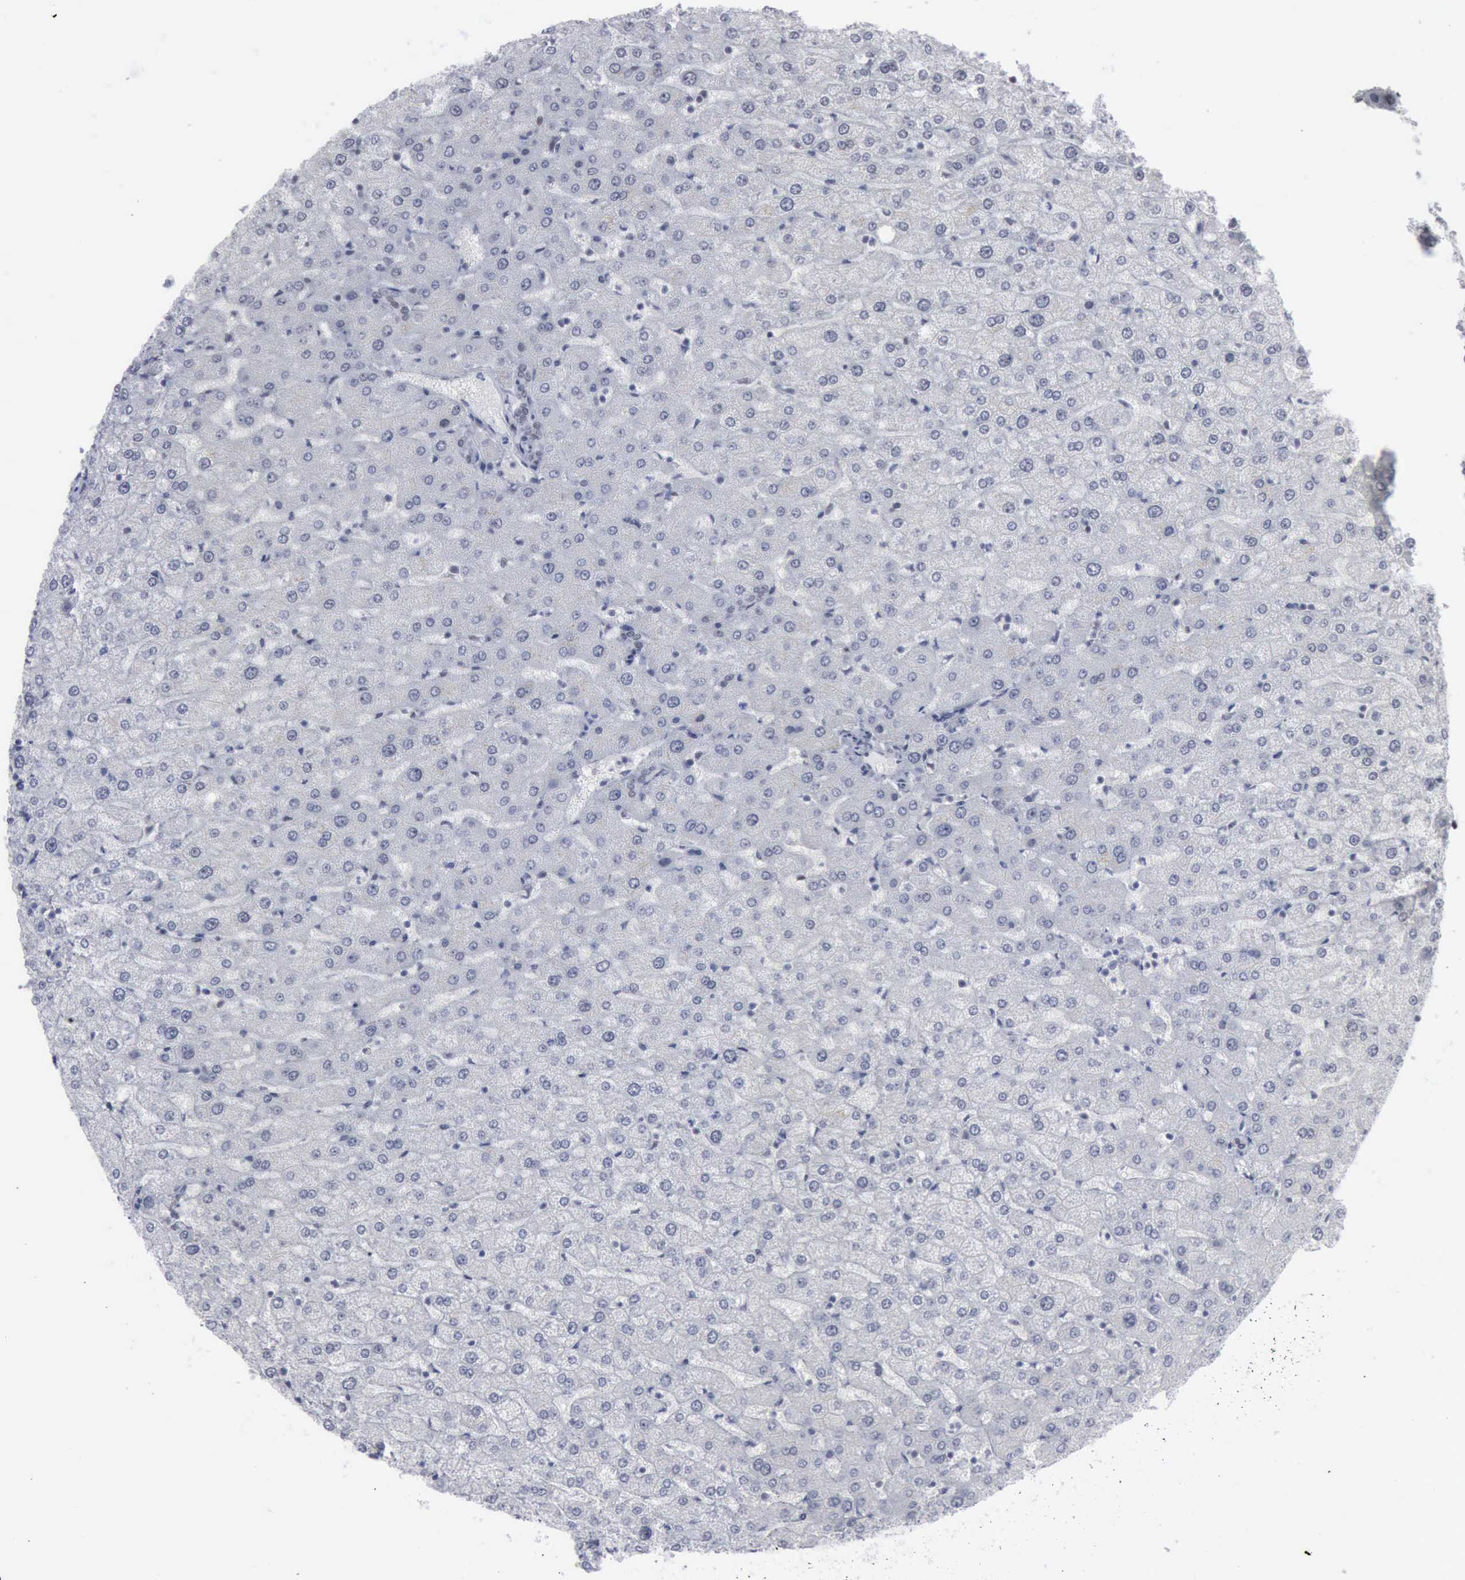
{"staining": {"intensity": "negative", "quantity": "none", "location": "none"}, "tissue": "liver", "cell_type": "Cholangiocytes", "image_type": "normal", "snomed": [{"axis": "morphology", "description": "Normal tissue, NOS"}, {"axis": "morphology", "description": "Fibrosis, NOS"}, {"axis": "topography", "description": "Liver"}], "caption": "Liver was stained to show a protein in brown. There is no significant expression in cholangiocytes. (IHC, brightfield microscopy, high magnification).", "gene": "XPA", "patient": {"sex": "female", "age": 29}}